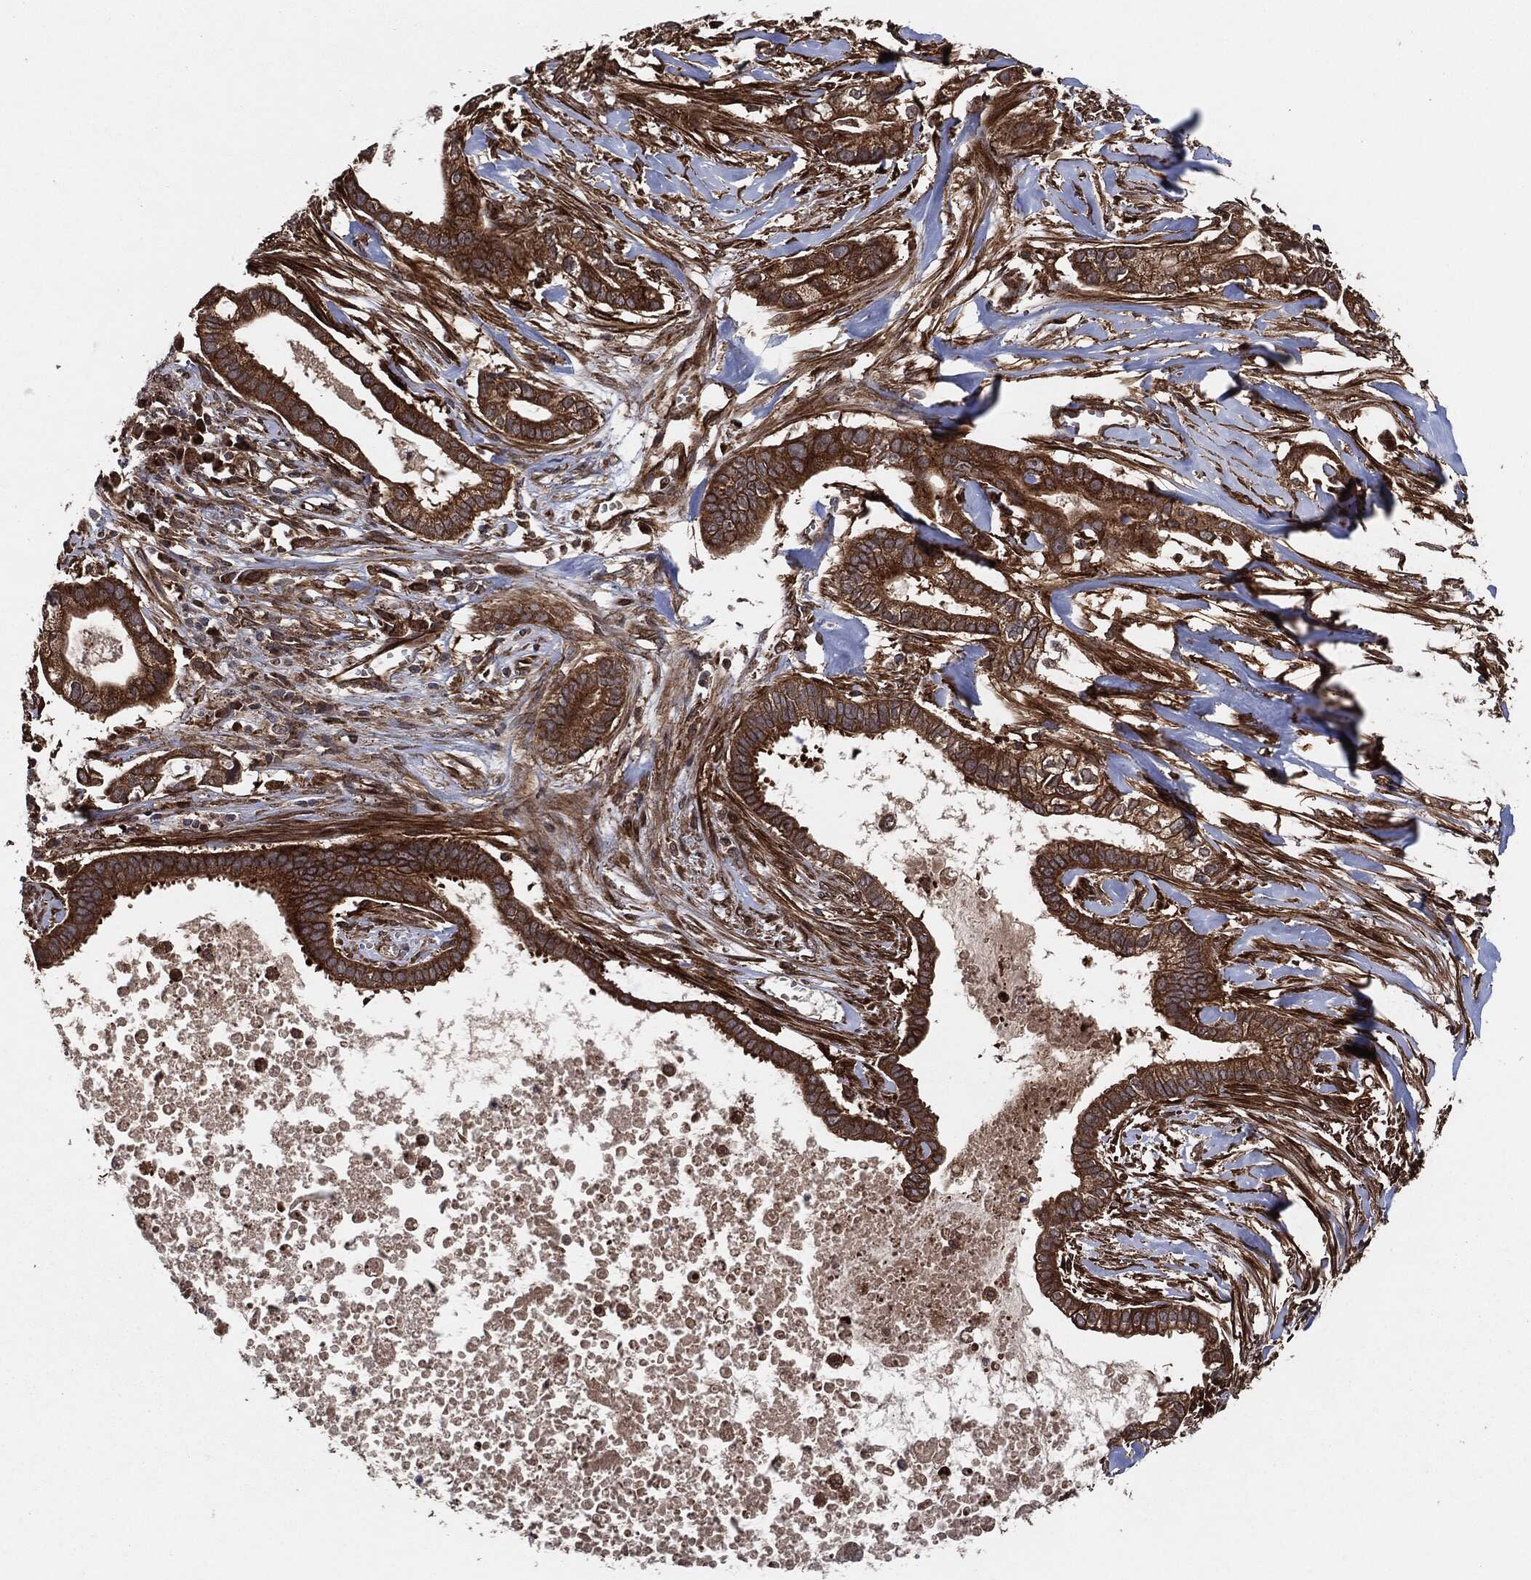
{"staining": {"intensity": "strong", "quantity": ">75%", "location": "cytoplasmic/membranous"}, "tissue": "pancreatic cancer", "cell_type": "Tumor cells", "image_type": "cancer", "snomed": [{"axis": "morphology", "description": "Adenocarcinoma, NOS"}, {"axis": "topography", "description": "Pancreas"}], "caption": "Adenocarcinoma (pancreatic) tissue exhibits strong cytoplasmic/membranous expression in approximately >75% of tumor cells, visualized by immunohistochemistry.", "gene": "BCAR1", "patient": {"sex": "male", "age": 61}}